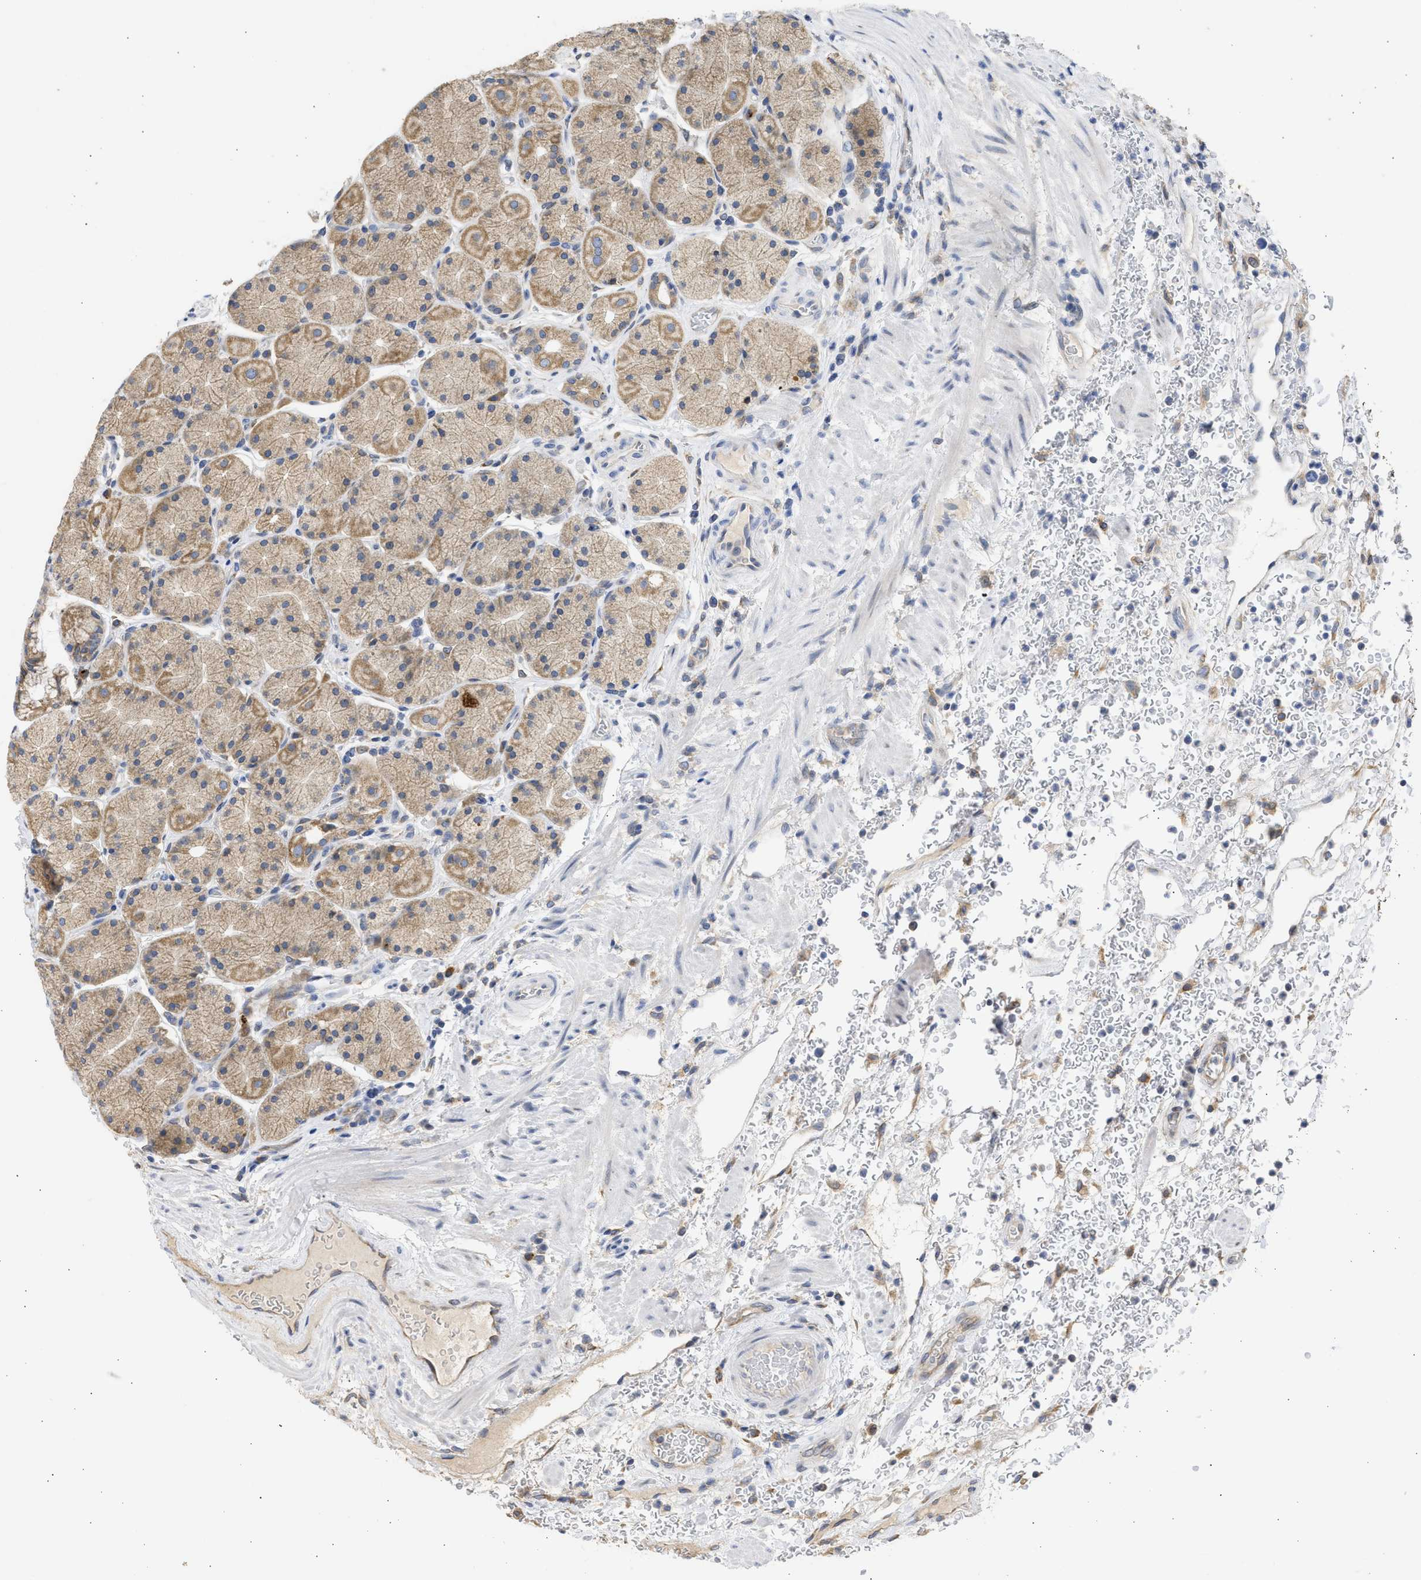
{"staining": {"intensity": "moderate", "quantity": ">75%", "location": "cytoplasmic/membranous"}, "tissue": "stomach", "cell_type": "Glandular cells", "image_type": "normal", "snomed": [{"axis": "morphology", "description": "Normal tissue, NOS"}, {"axis": "morphology", "description": "Carcinoid, malignant, NOS"}, {"axis": "topography", "description": "Stomach, upper"}], "caption": "The micrograph exhibits a brown stain indicating the presence of a protein in the cytoplasmic/membranous of glandular cells in stomach. Using DAB (3,3'-diaminobenzidine) (brown) and hematoxylin (blue) stains, captured at high magnification using brightfield microscopy.", "gene": "TMED1", "patient": {"sex": "male", "age": 39}}